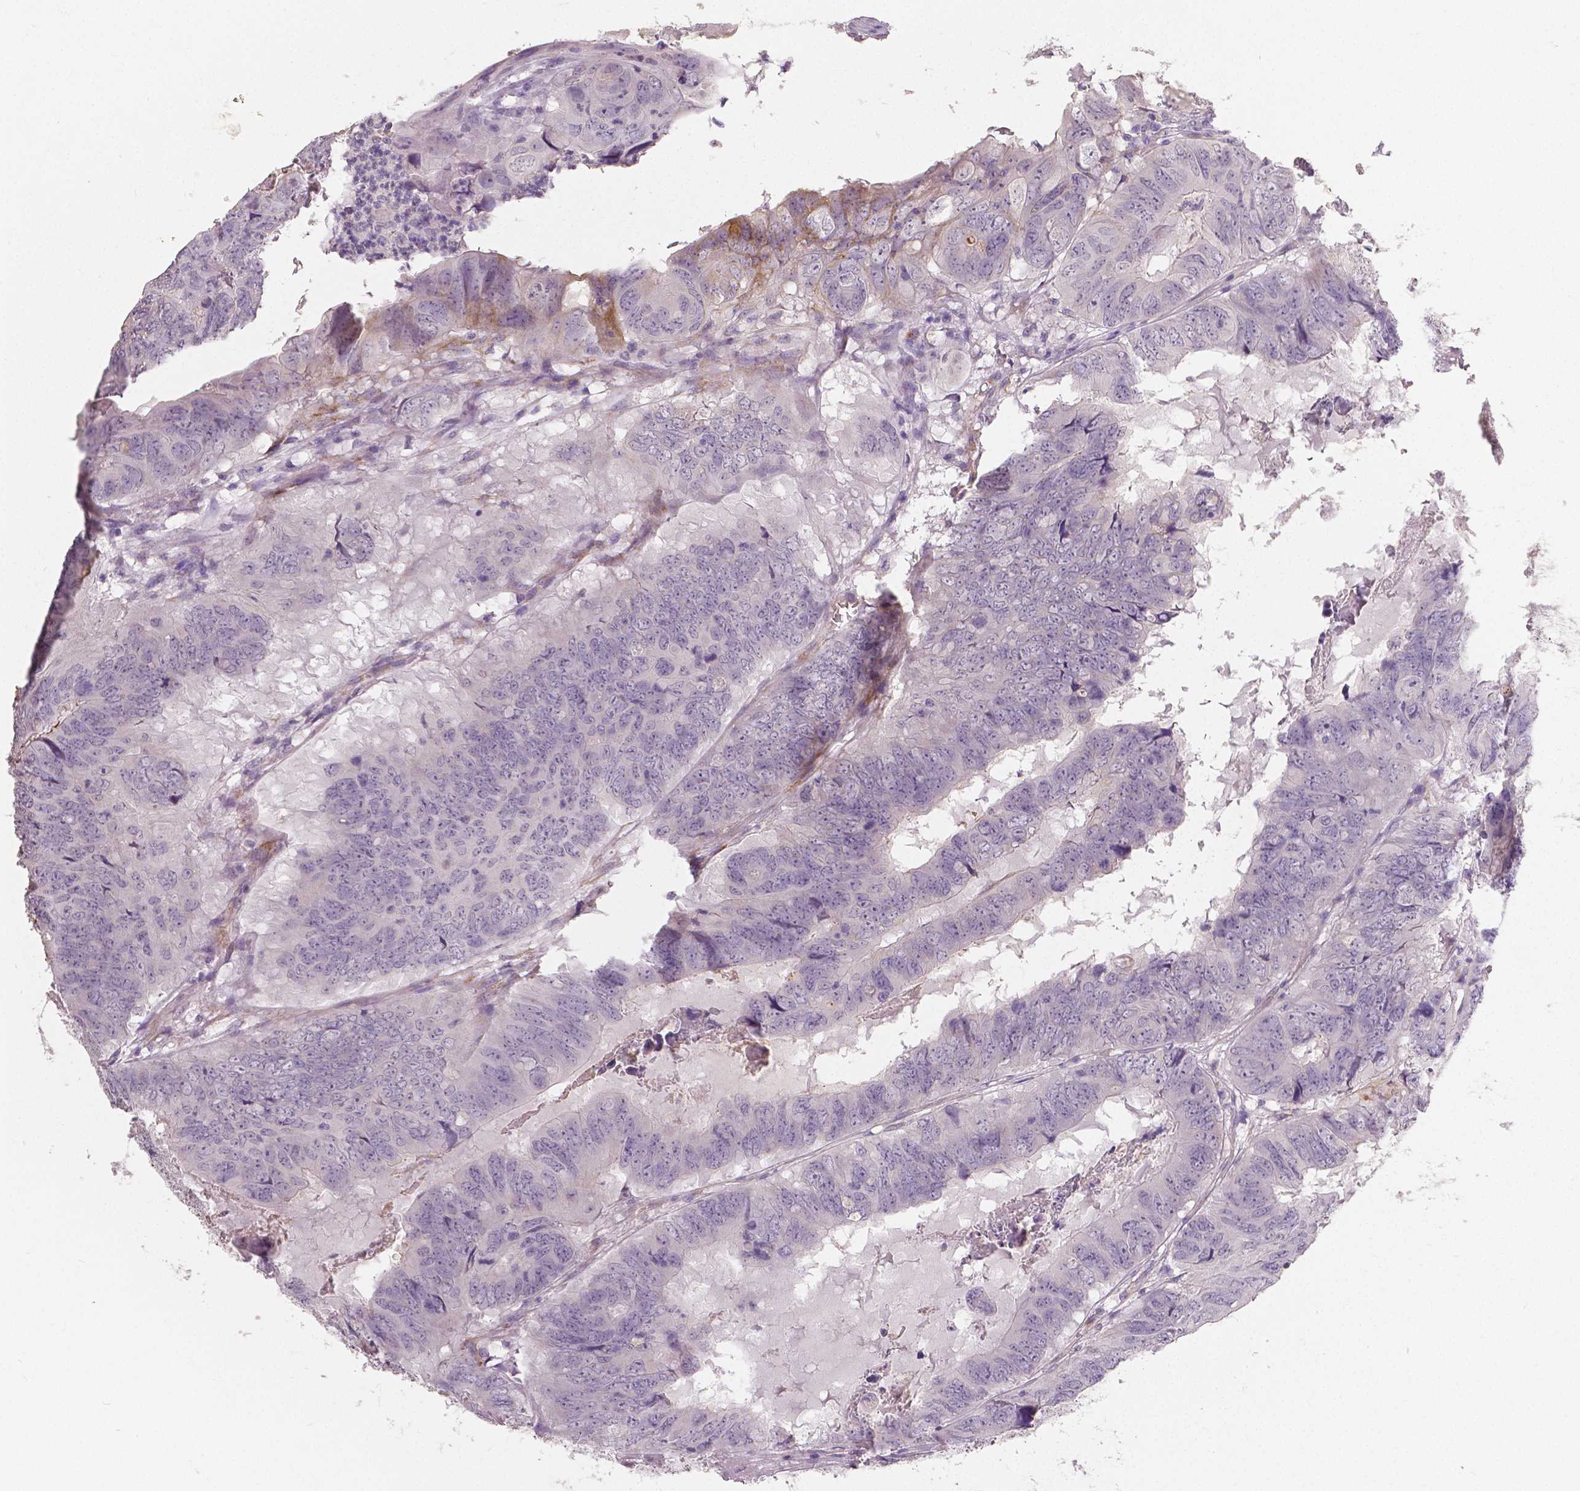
{"staining": {"intensity": "negative", "quantity": "none", "location": "none"}, "tissue": "colorectal cancer", "cell_type": "Tumor cells", "image_type": "cancer", "snomed": [{"axis": "morphology", "description": "Adenocarcinoma, NOS"}, {"axis": "topography", "description": "Colon"}], "caption": "IHC of human colorectal cancer (adenocarcinoma) exhibits no positivity in tumor cells.", "gene": "FLT1", "patient": {"sex": "male", "age": 79}}